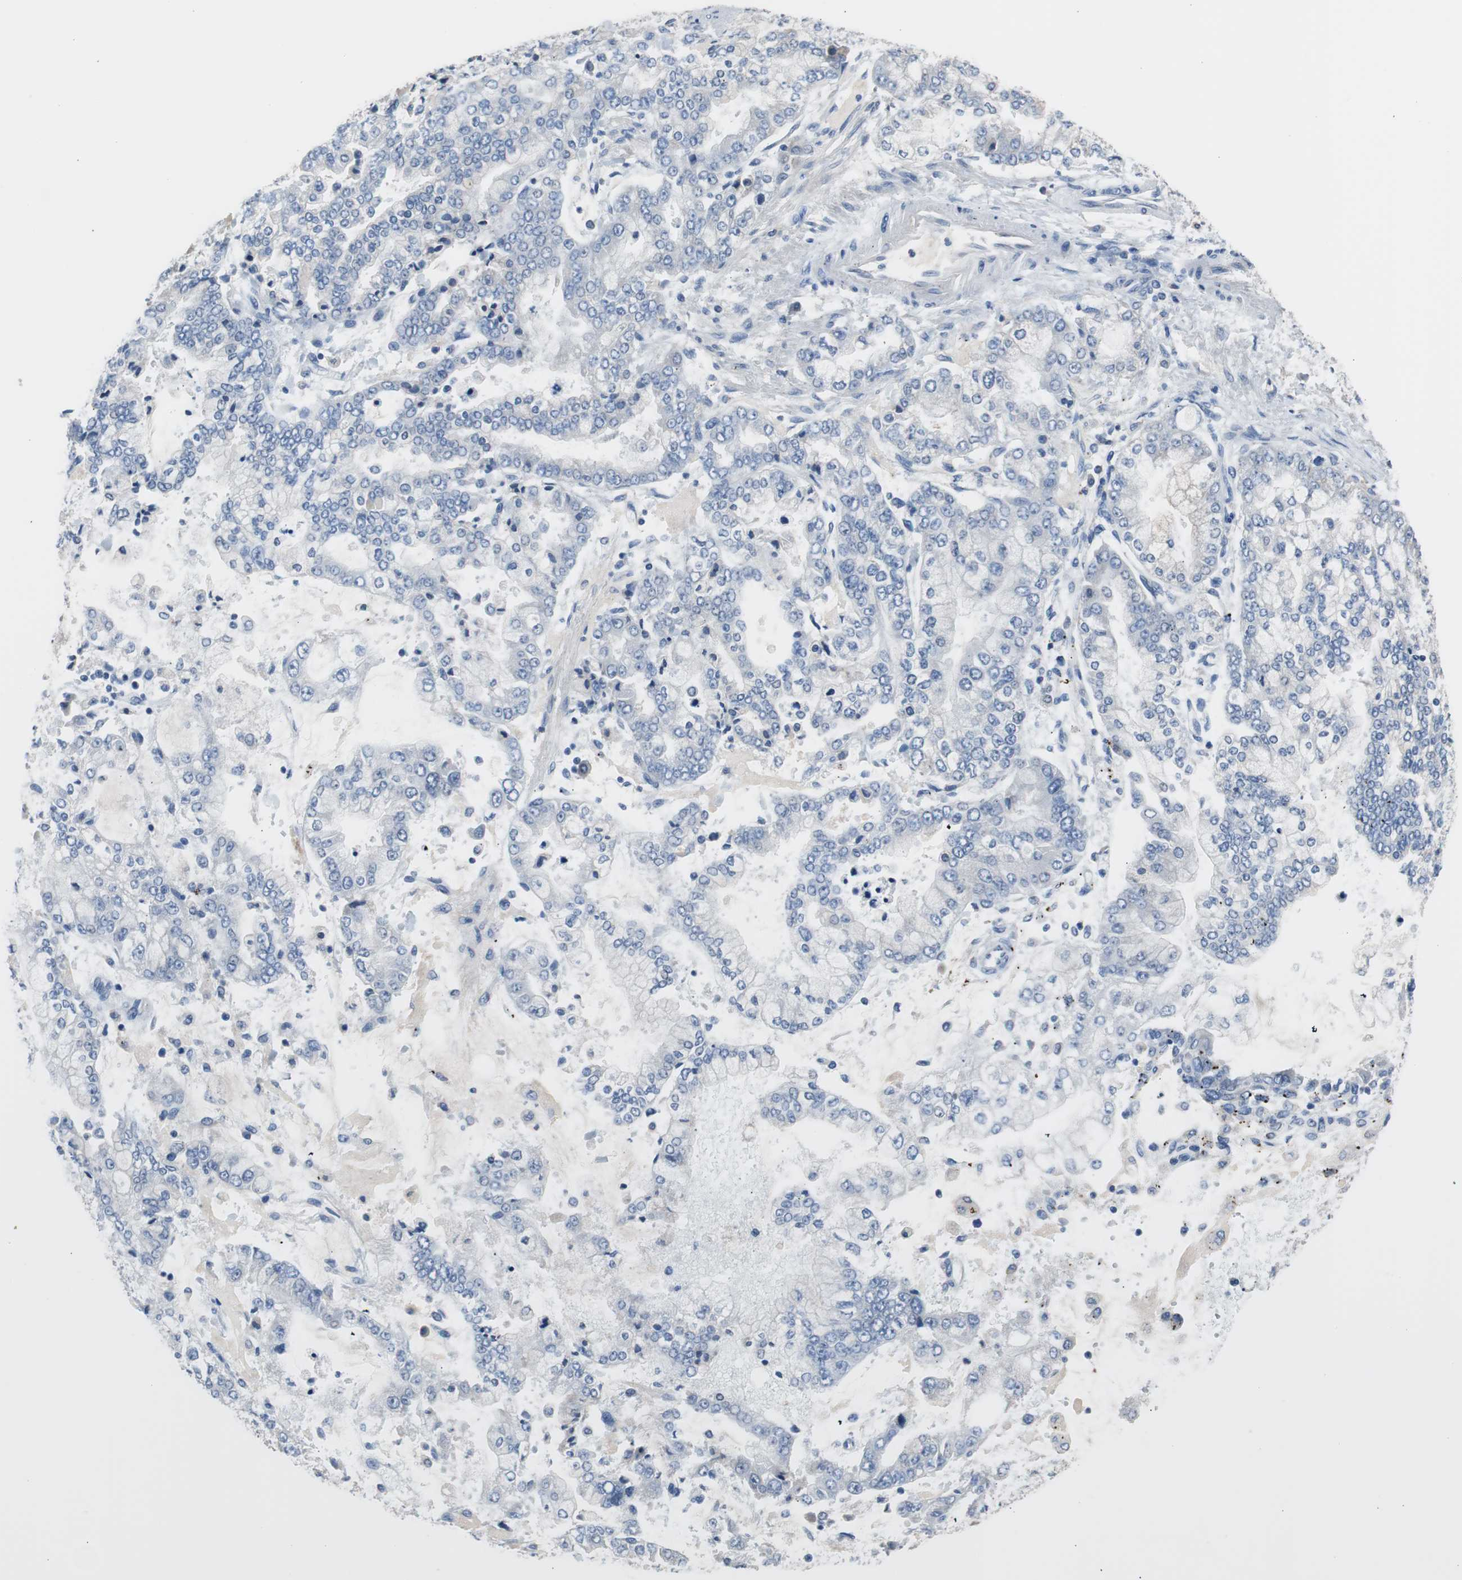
{"staining": {"intensity": "negative", "quantity": "none", "location": "none"}, "tissue": "stomach cancer", "cell_type": "Tumor cells", "image_type": "cancer", "snomed": [{"axis": "morphology", "description": "Adenocarcinoma, NOS"}, {"axis": "topography", "description": "Stomach"}], "caption": "Immunohistochemistry (IHC) image of human adenocarcinoma (stomach) stained for a protein (brown), which exhibits no staining in tumor cells. (Stains: DAB (3,3'-diaminobenzidine) immunohistochemistry (IHC) with hematoxylin counter stain, Microscopy: brightfield microscopy at high magnification).", "gene": "FCGR2B", "patient": {"sex": "male", "age": 76}}